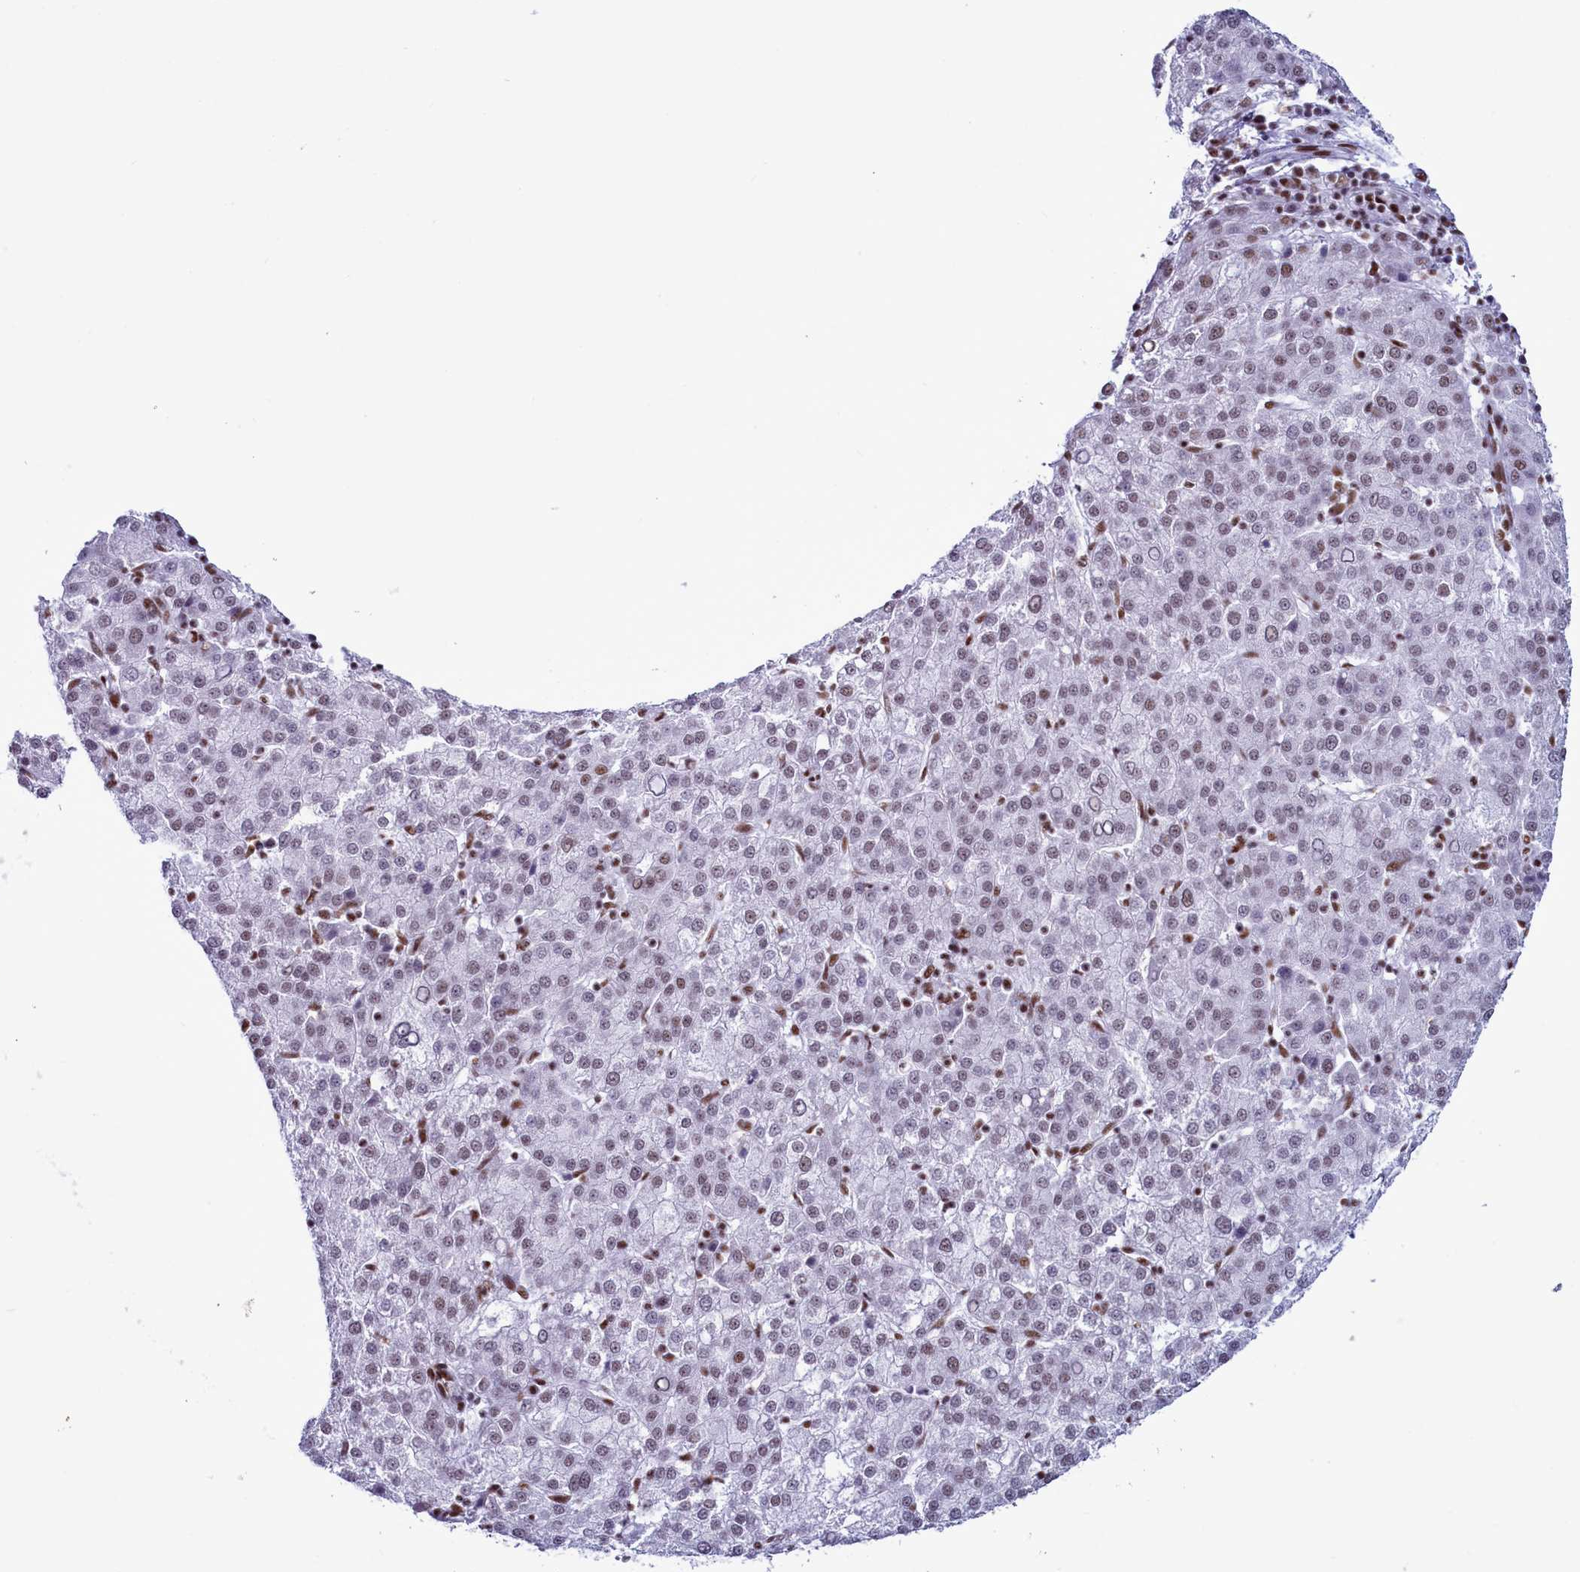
{"staining": {"intensity": "weak", "quantity": "25%-75%", "location": "nuclear"}, "tissue": "liver cancer", "cell_type": "Tumor cells", "image_type": "cancer", "snomed": [{"axis": "morphology", "description": "Carcinoma, Hepatocellular, NOS"}, {"axis": "topography", "description": "Liver"}], "caption": "Liver hepatocellular carcinoma was stained to show a protein in brown. There is low levels of weak nuclear staining in about 25%-75% of tumor cells.", "gene": "RALY", "patient": {"sex": "female", "age": 58}}